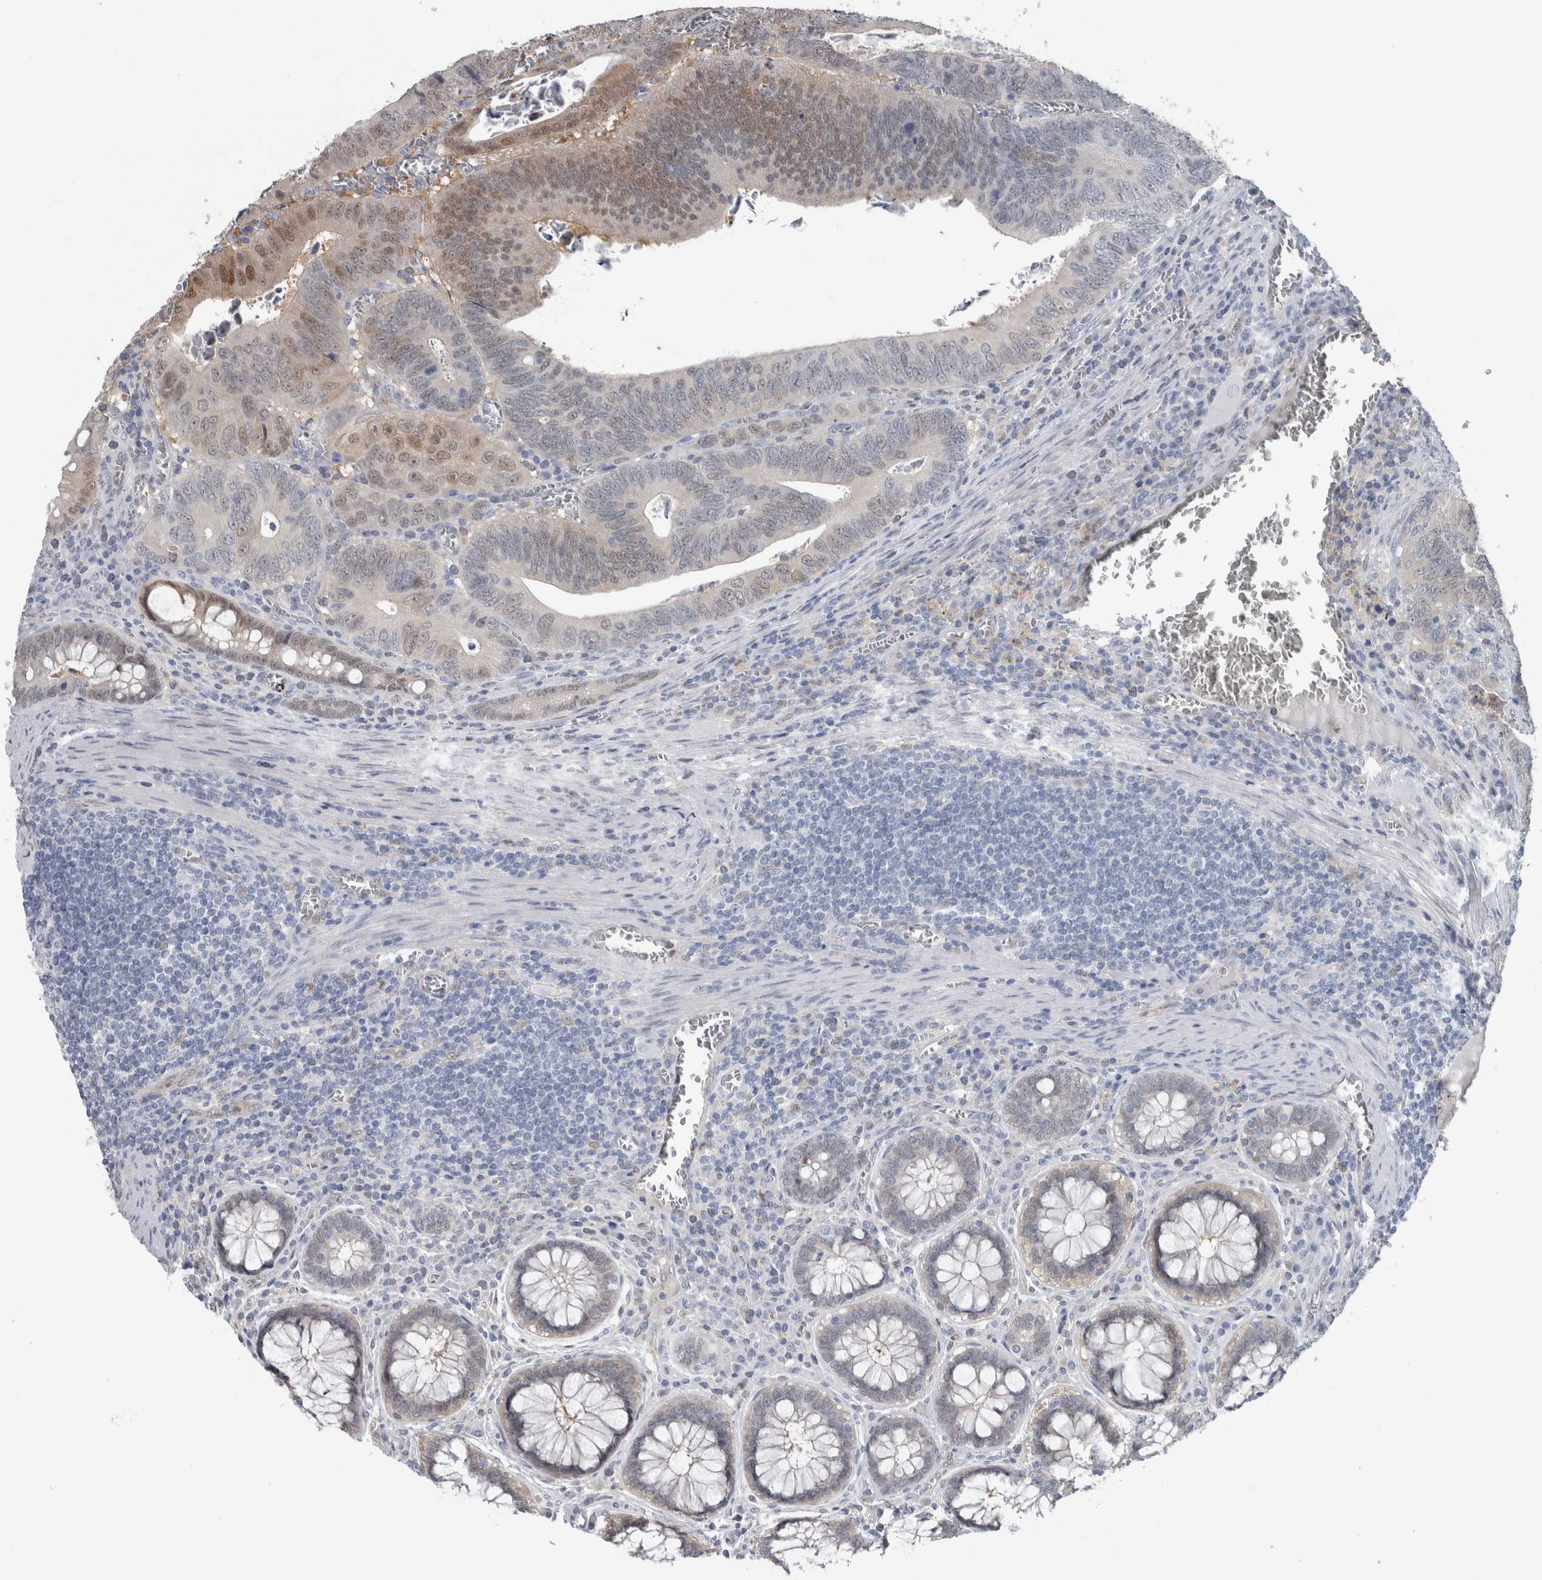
{"staining": {"intensity": "moderate", "quantity": "<25%", "location": "cytoplasmic/membranous,nuclear"}, "tissue": "colorectal cancer", "cell_type": "Tumor cells", "image_type": "cancer", "snomed": [{"axis": "morphology", "description": "Inflammation, NOS"}, {"axis": "morphology", "description": "Adenocarcinoma, NOS"}, {"axis": "topography", "description": "Colon"}], "caption": "Tumor cells show low levels of moderate cytoplasmic/membranous and nuclear staining in about <25% of cells in human colorectal adenocarcinoma.", "gene": "NAPRT", "patient": {"sex": "male", "age": 72}}